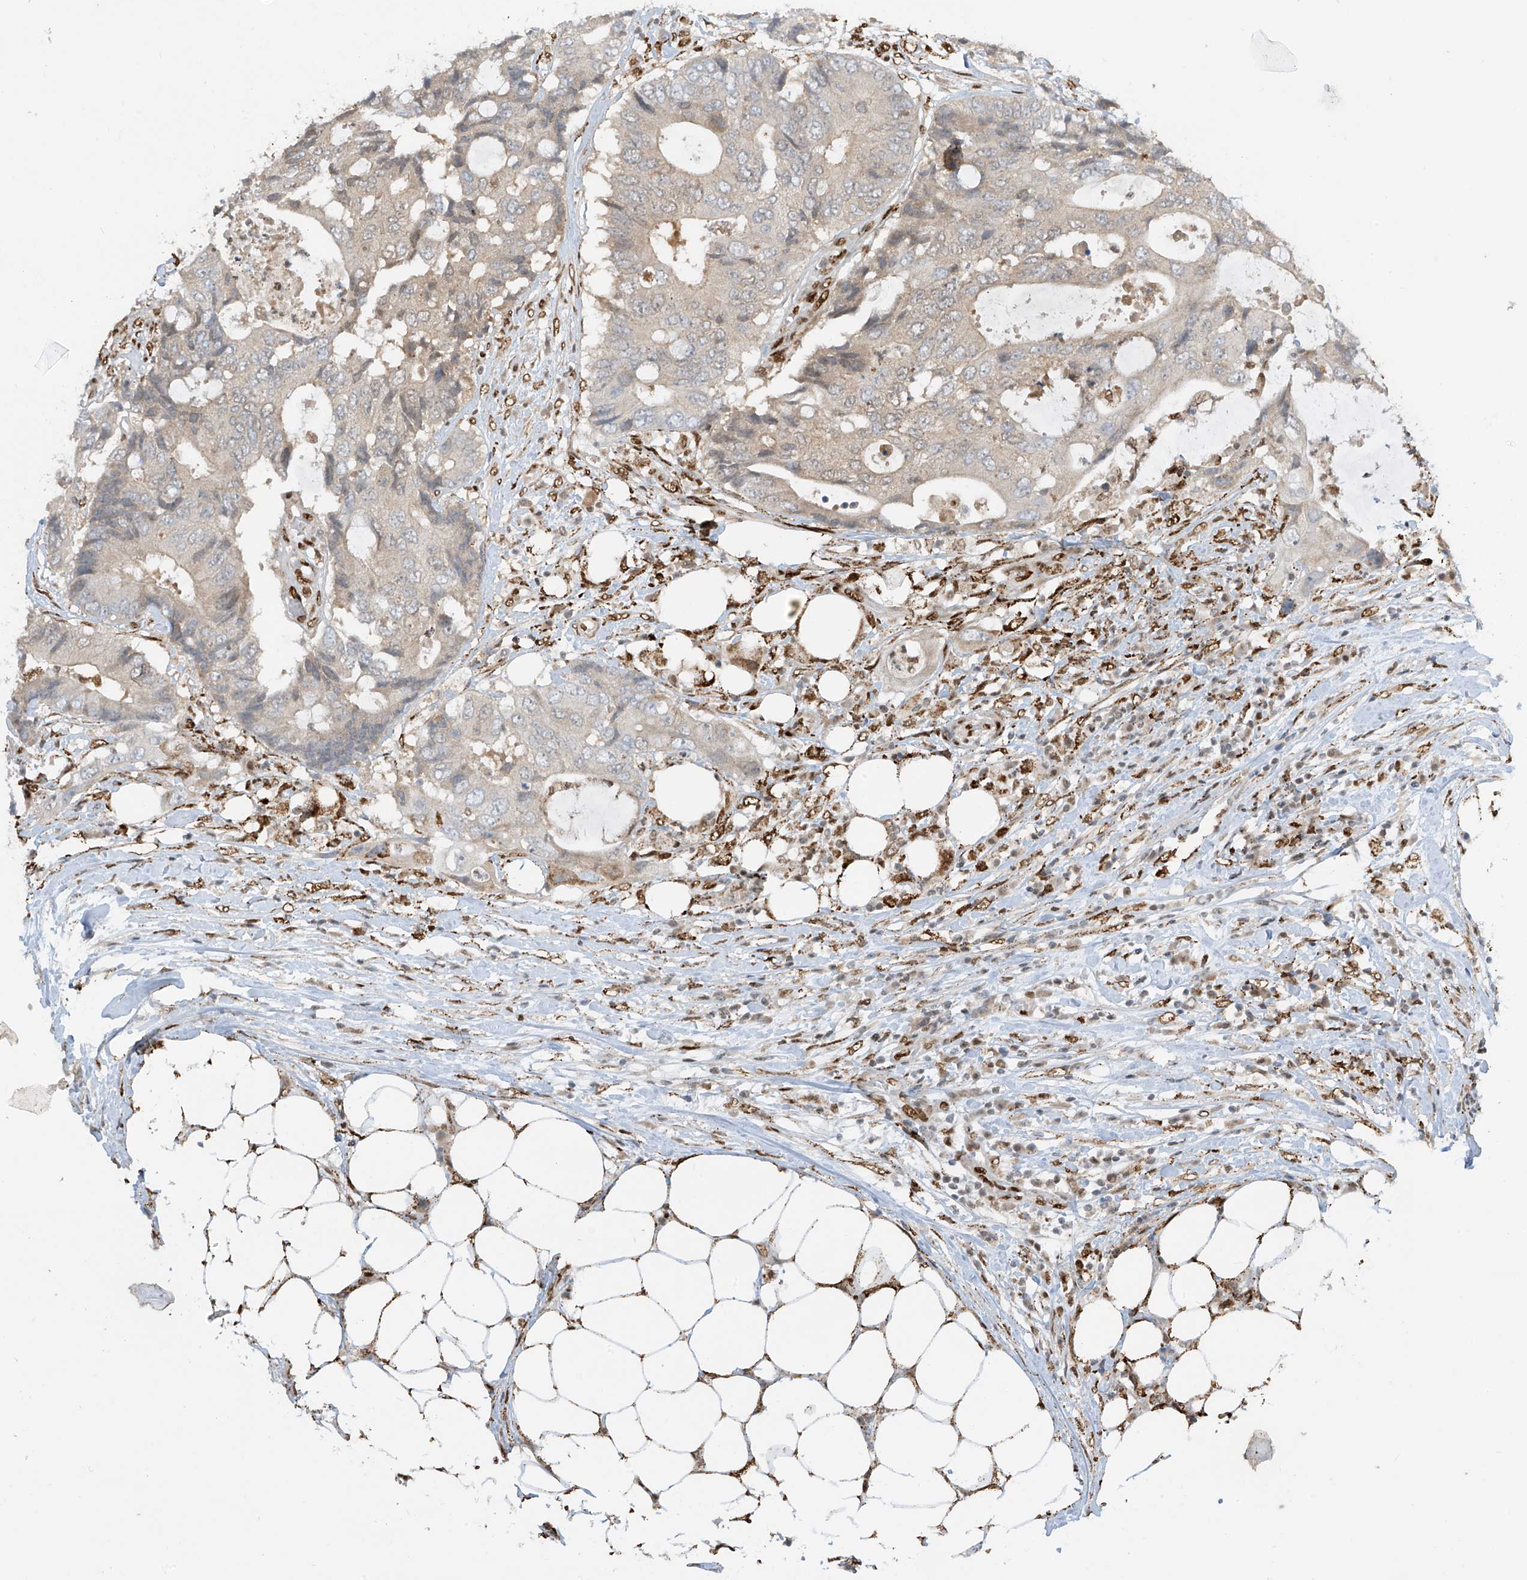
{"staining": {"intensity": "weak", "quantity": "<25%", "location": "cytoplasmic/membranous"}, "tissue": "colorectal cancer", "cell_type": "Tumor cells", "image_type": "cancer", "snomed": [{"axis": "morphology", "description": "Adenocarcinoma, NOS"}, {"axis": "topography", "description": "Colon"}], "caption": "Immunohistochemistry micrograph of neoplastic tissue: colorectal adenocarcinoma stained with DAB displays no significant protein staining in tumor cells.", "gene": "PM20D2", "patient": {"sex": "male", "age": 71}}